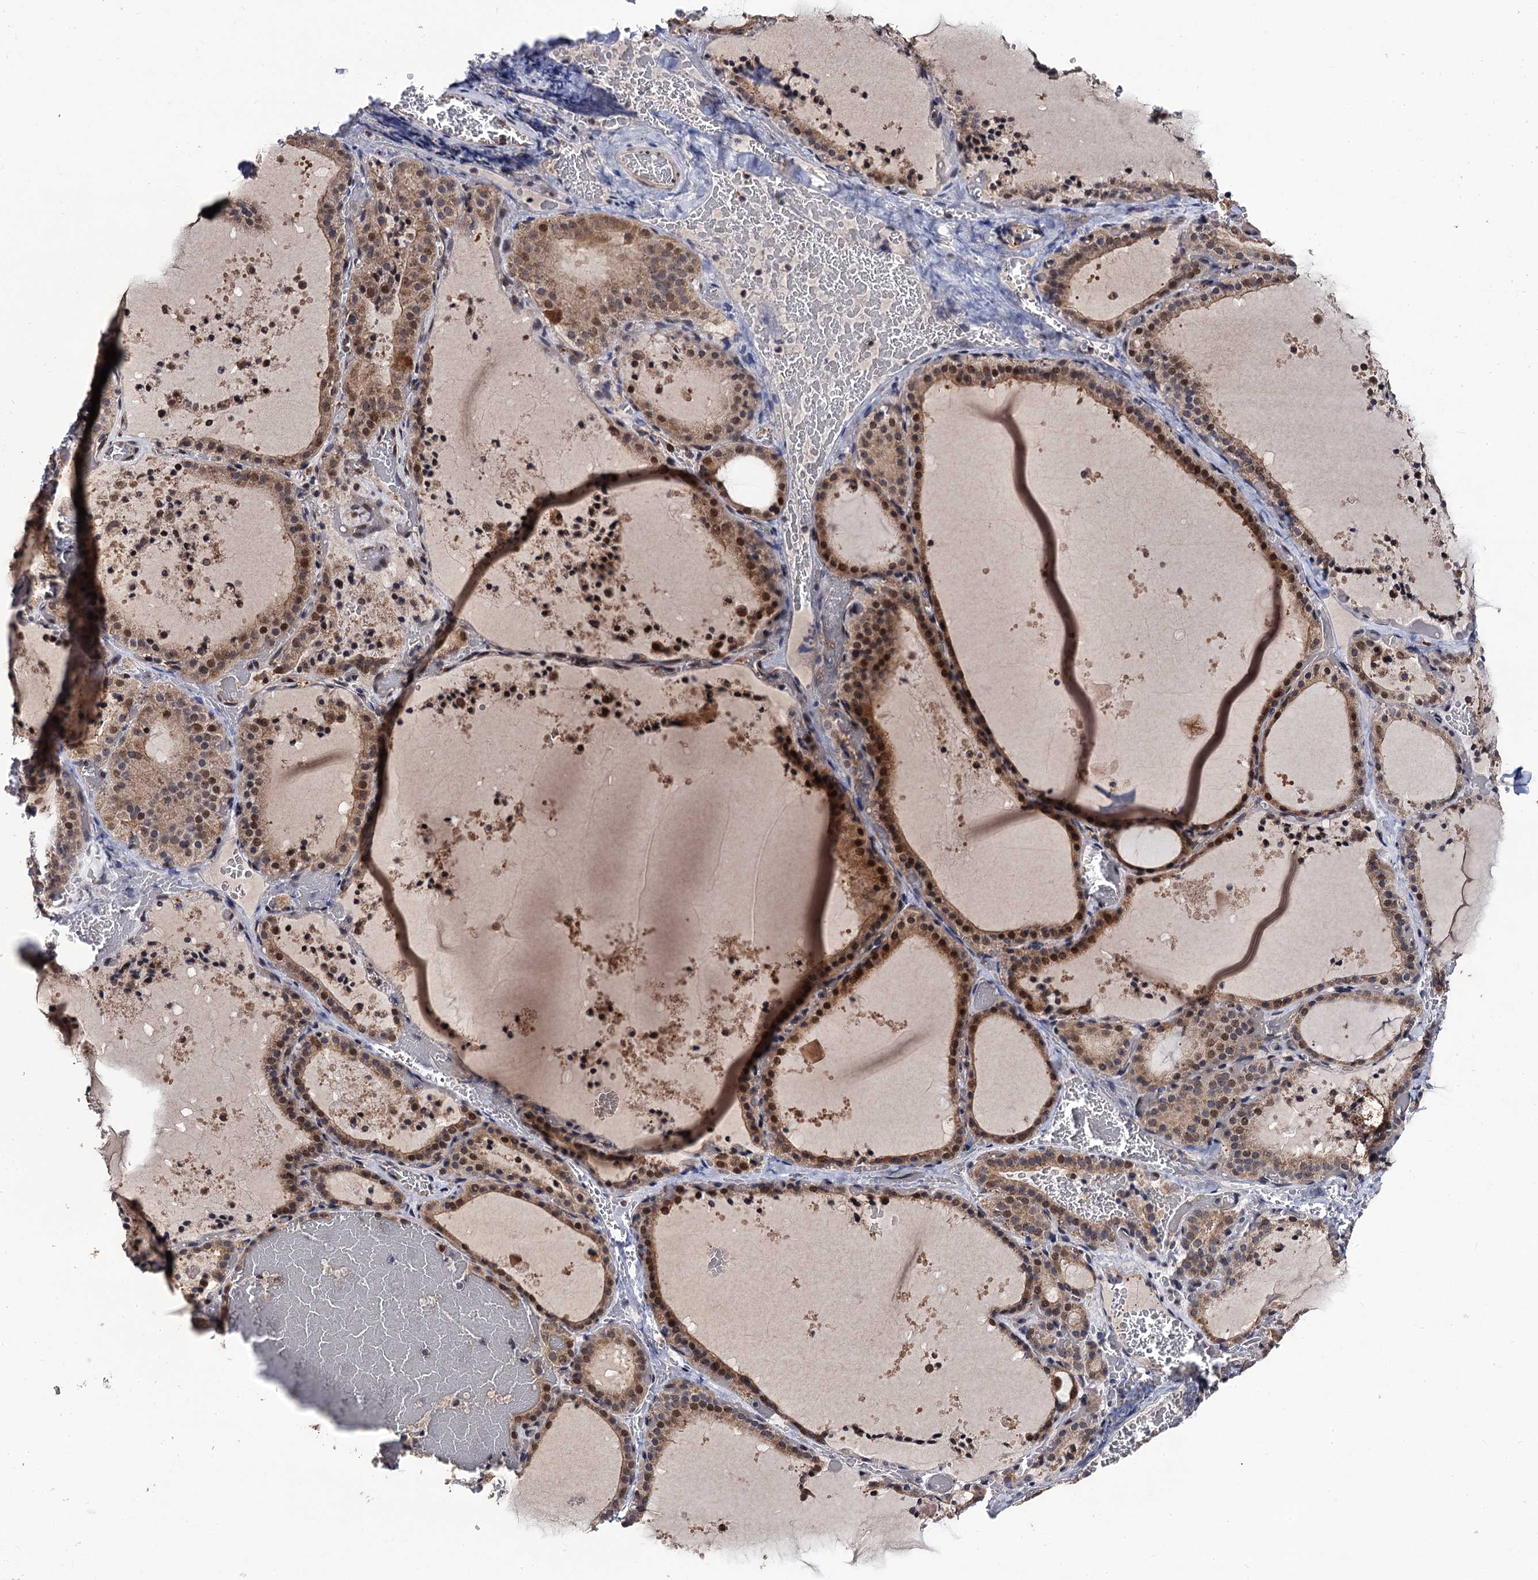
{"staining": {"intensity": "moderate", "quantity": ">75%", "location": "cytoplasmic/membranous,nuclear"}, "tissue": "thyroid gland", "cell_type": "Glandular cells", "image_type": "normal", "snomed": [{"axis": "morphology", "description": "Normal tissue, NOS"}, {"axis": "topography", "description": "Thyroid gland"}], "caption": "Moderate cytoplasmic/membranous,nuclear positivity is identified in about >75% of glandular cells in unremarkable thyroid gland. Using DAB (brown) and hematoxylin (blue) stains, captured at high magnification using brightfield microscopy.", "gene": "LRRC63", "patient": {"sex": "female", "age": 39}}